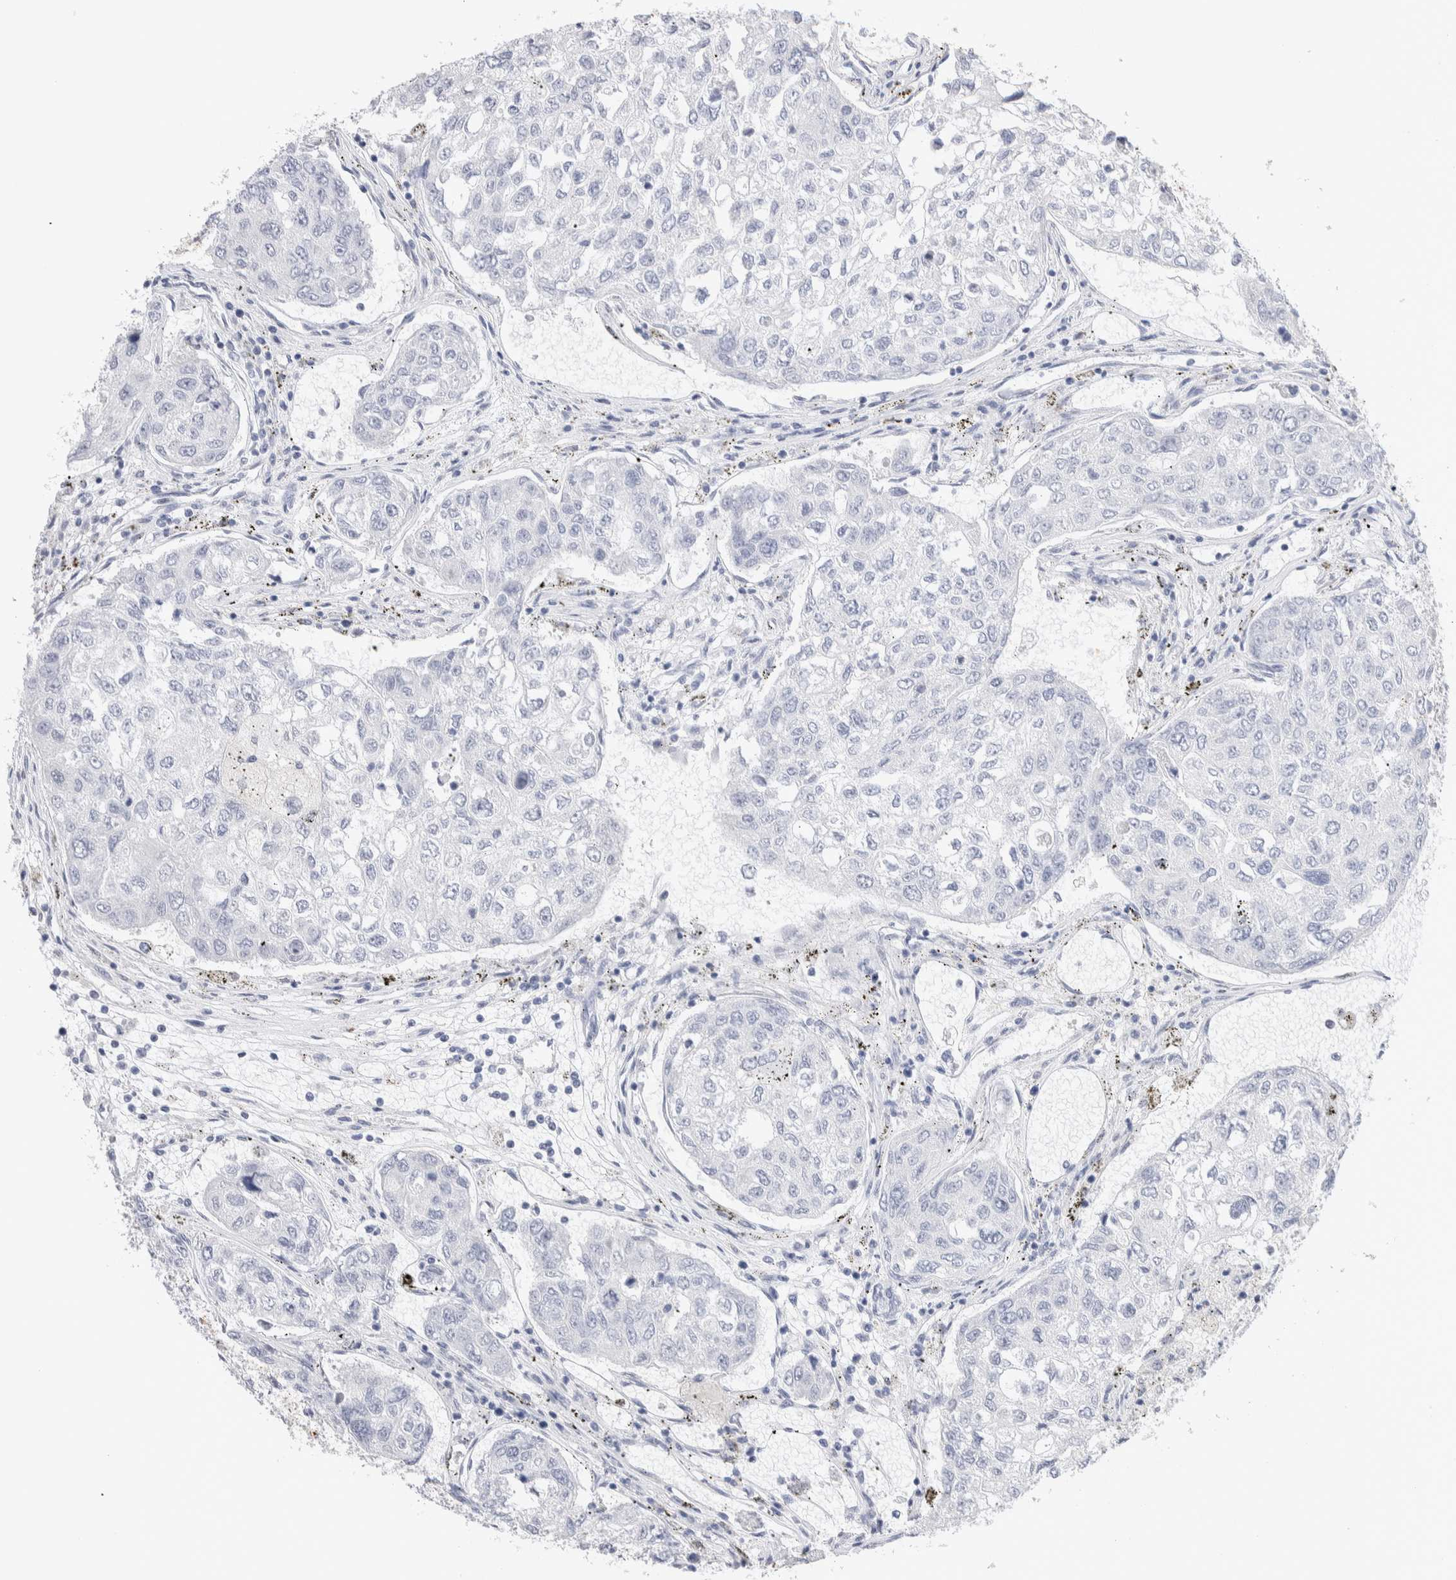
{"staining": {"intensity": "negative", "quantity": "none", "location": "none"}, "tissue": "urothelial cancer", "cell_type": "Tumor cells", "image_type": "cancer", "snomed": [{"axis": "morphology", "description": "Urothelial carcinoma, High grade"}, {"axis": "topography", "description": "Lymph node"}, {"axis": "topography", "description": "Urinary bladder"}], "caption": "There is no significant positivity in tumor cells of urothelial cancer.", "gene": "GDA", "patient": {"sex": "male", "age": 51}}